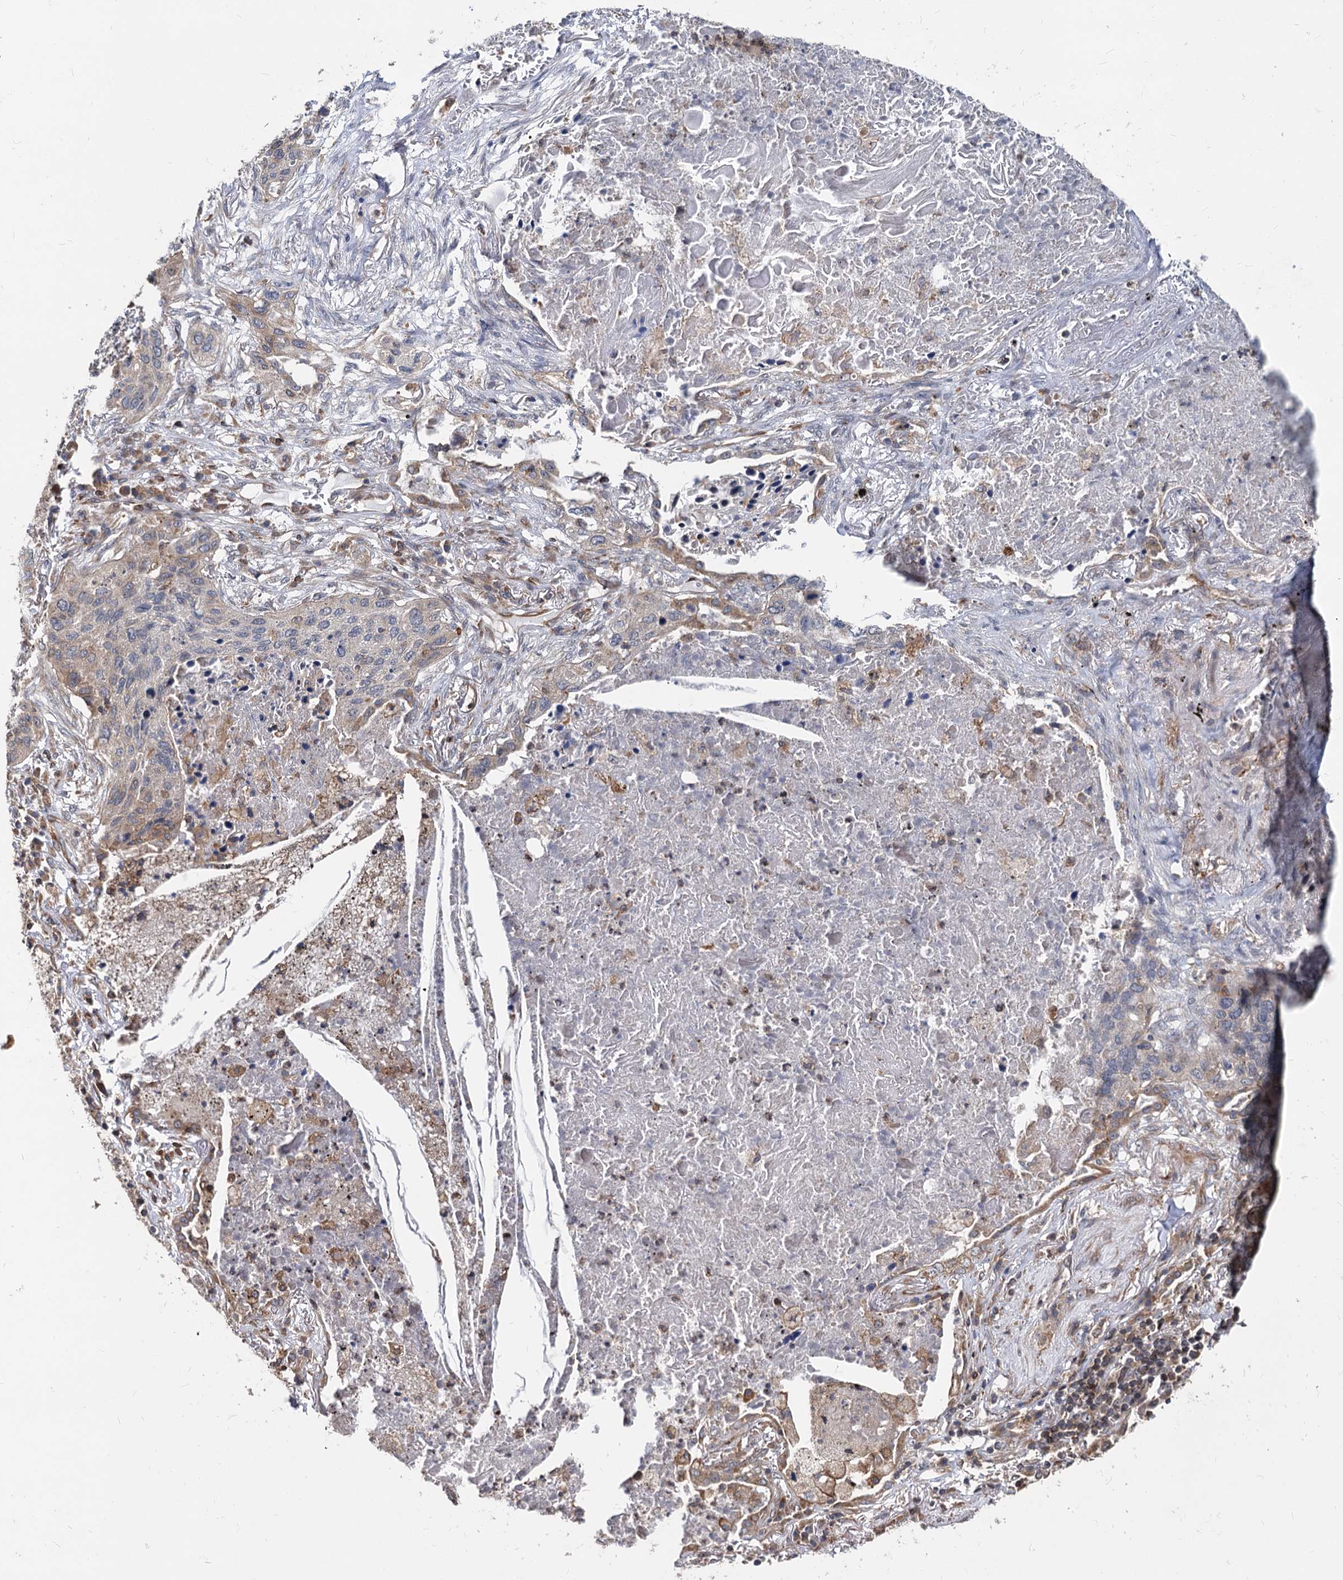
{"staining": {"intensity": "moderate", "quantity": "<25%", "location": "cytoplasmic/membranous"}, "tissue": "lung cancer", "cell_type": "Tumor cells", "image_type": "cancer", "snomed": [{"axis": "morphology", "description": "Squamous cell carcinoma, NOS"}, {"axis": "topography", "description": "Lung"}], "caption": "This micrograph shows lung squamous cell carcinoma stained with IHC to label a protein in brown. The cytoplasmic/membranous of tumor cells show moderate positivity for the protein. Nuclei are counter-stained blue.", "gene": "STIM1", "patient": {"sex": "female", "age": 63}}